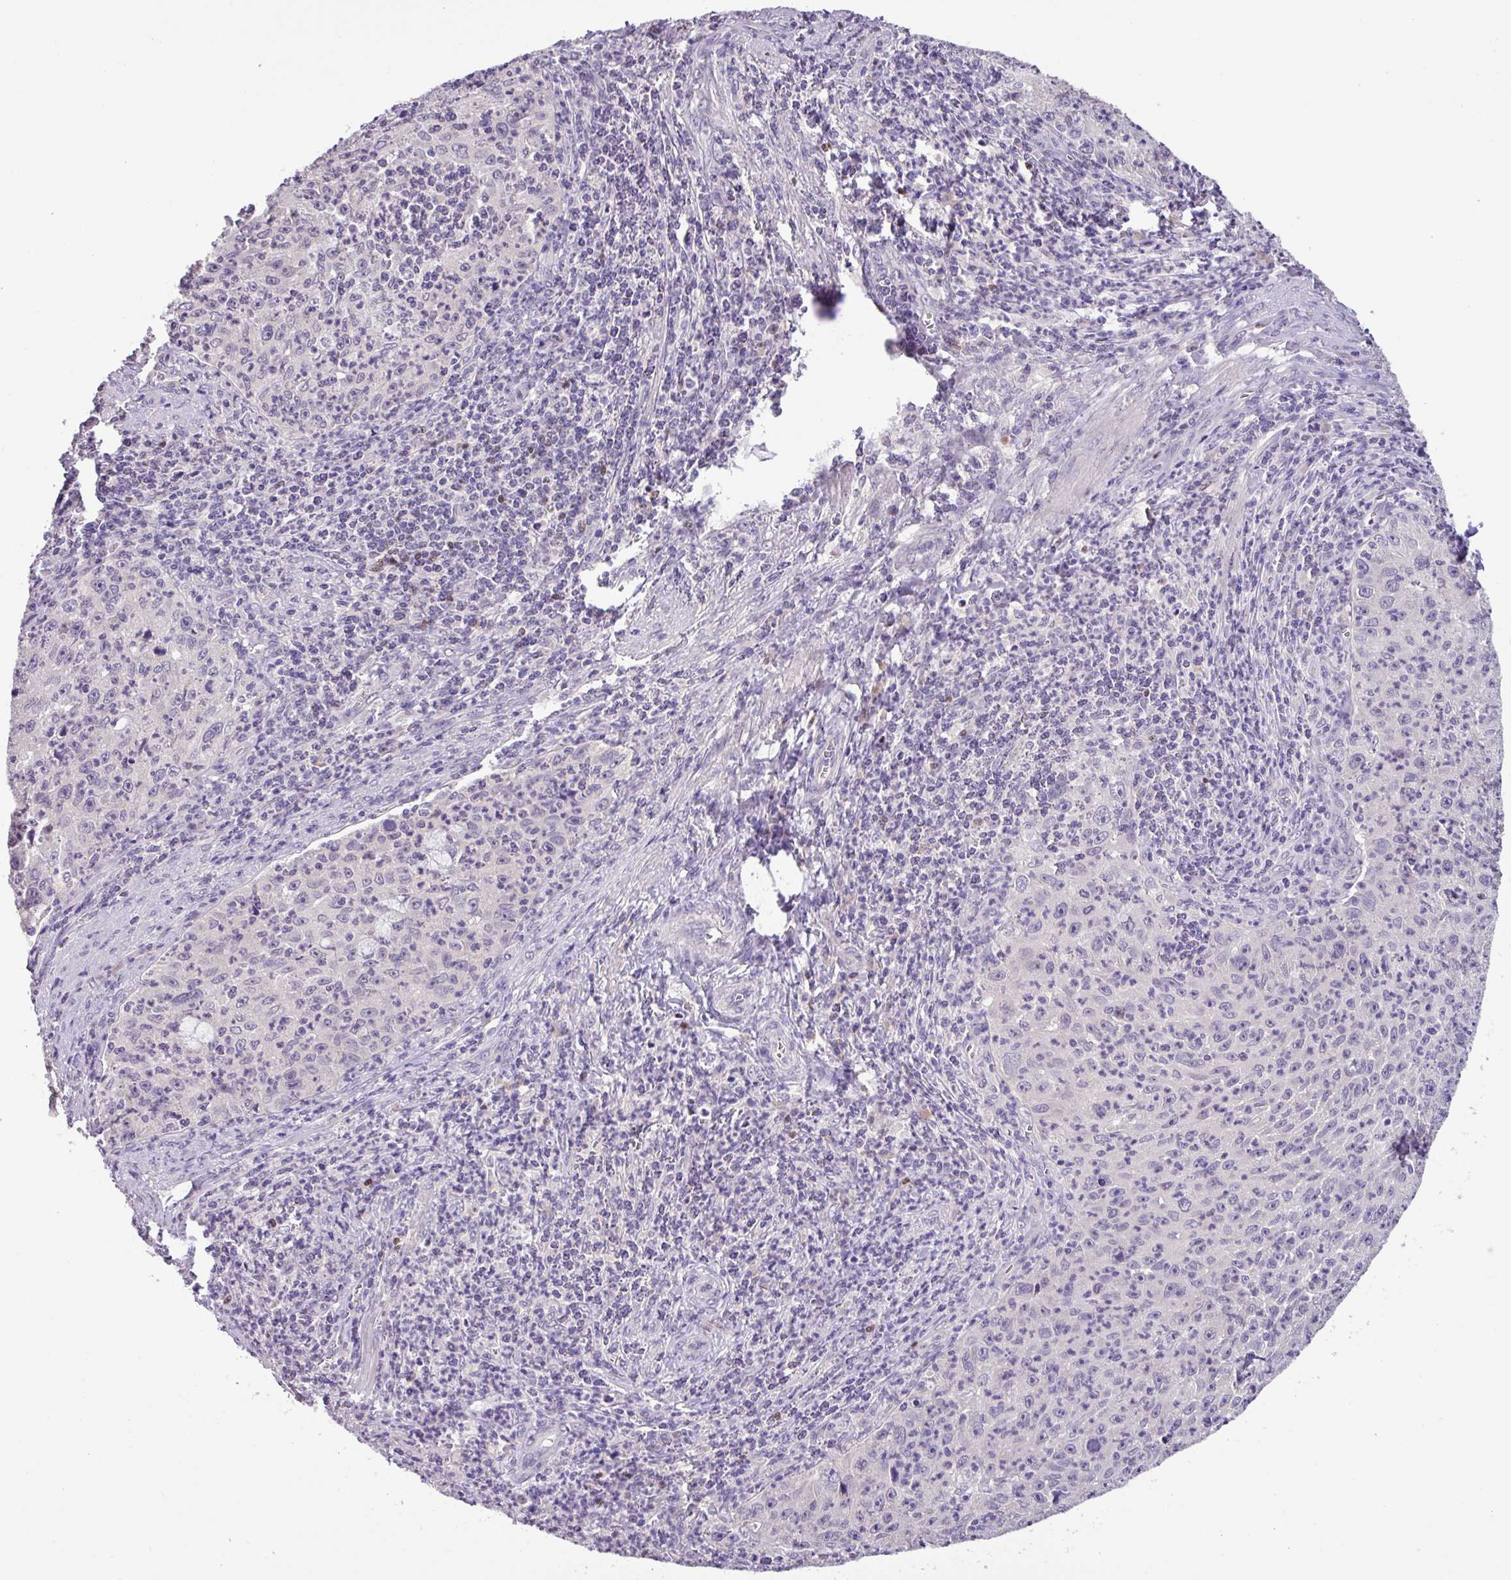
{"staining": {"intensity": "negative", "quantity": "none", "location": "none"}, "tissue": "cervical cancer", "cell_type": "Tumor cells", "image_type": "cancer", "snomed": [{"axis": "morphology", "description": "Squamous cell carcinoma, NOS"}, {"axis": "topography", "description": "Cervix"}], "caption": "Human cervical squamous cell carcinoma stained for a protein using immunohistochemistry (IHC) shows no expression in tumor cells.", "gene": "PAX8", "patient": {"sex": "female", "age": 30}}